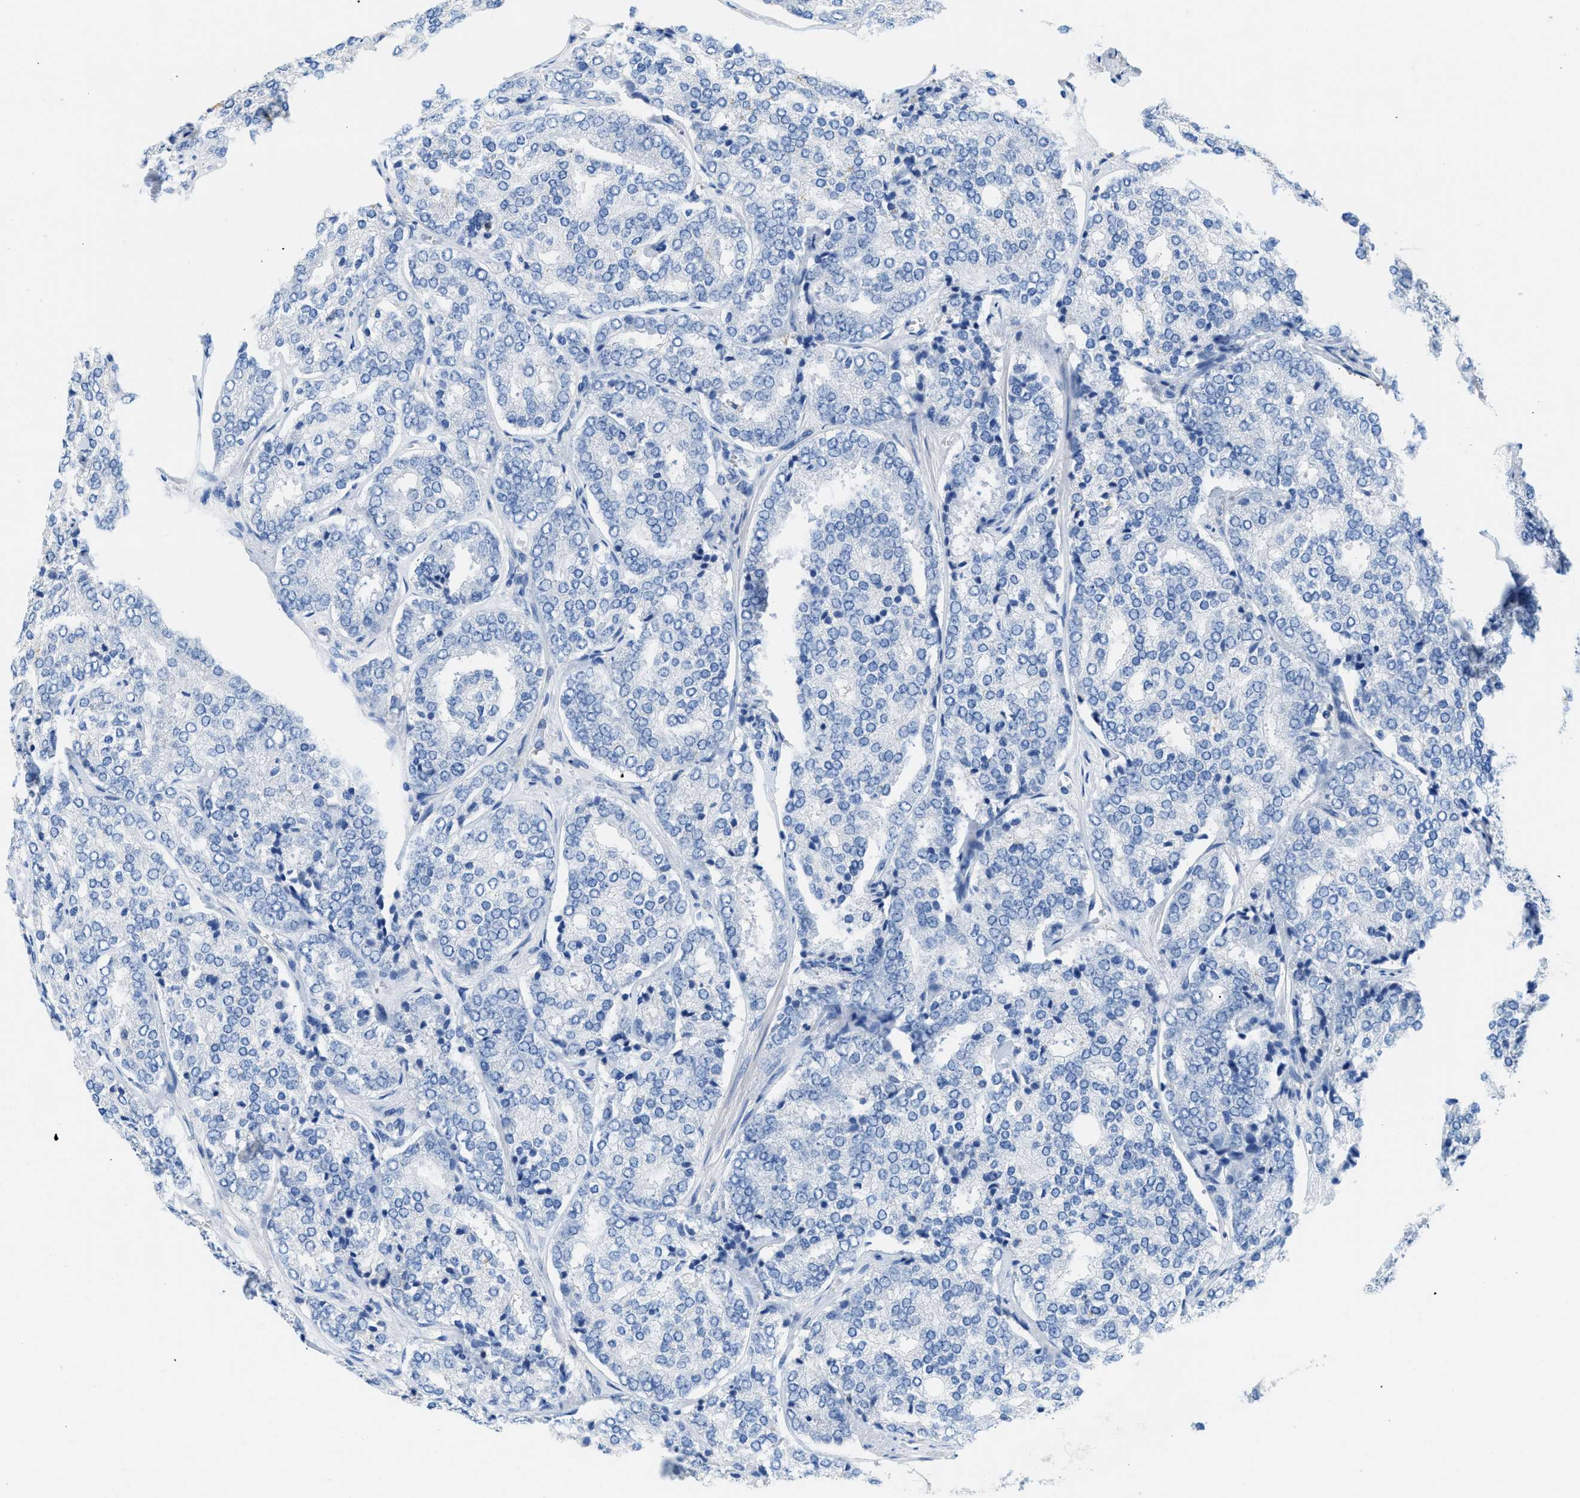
{"staining": {"intensity": "negative", "quantity": "none", "location": "none"}, "tissue": "prostate cancer", "cell_type": "Tumor cells", "image_type": "cancer", "snomed": [{"axis": "morphology", "description": "Adenocarcinoma, High grade"}, {"axis": "topography", "description": "Prostate"}], "caption": "The image reveals no significant positivity in tumor cells of adenocarcinoma (high-grade) (prostate).", "gene": "FAM151A", "patient": {"sex": "male", "age": 65}}